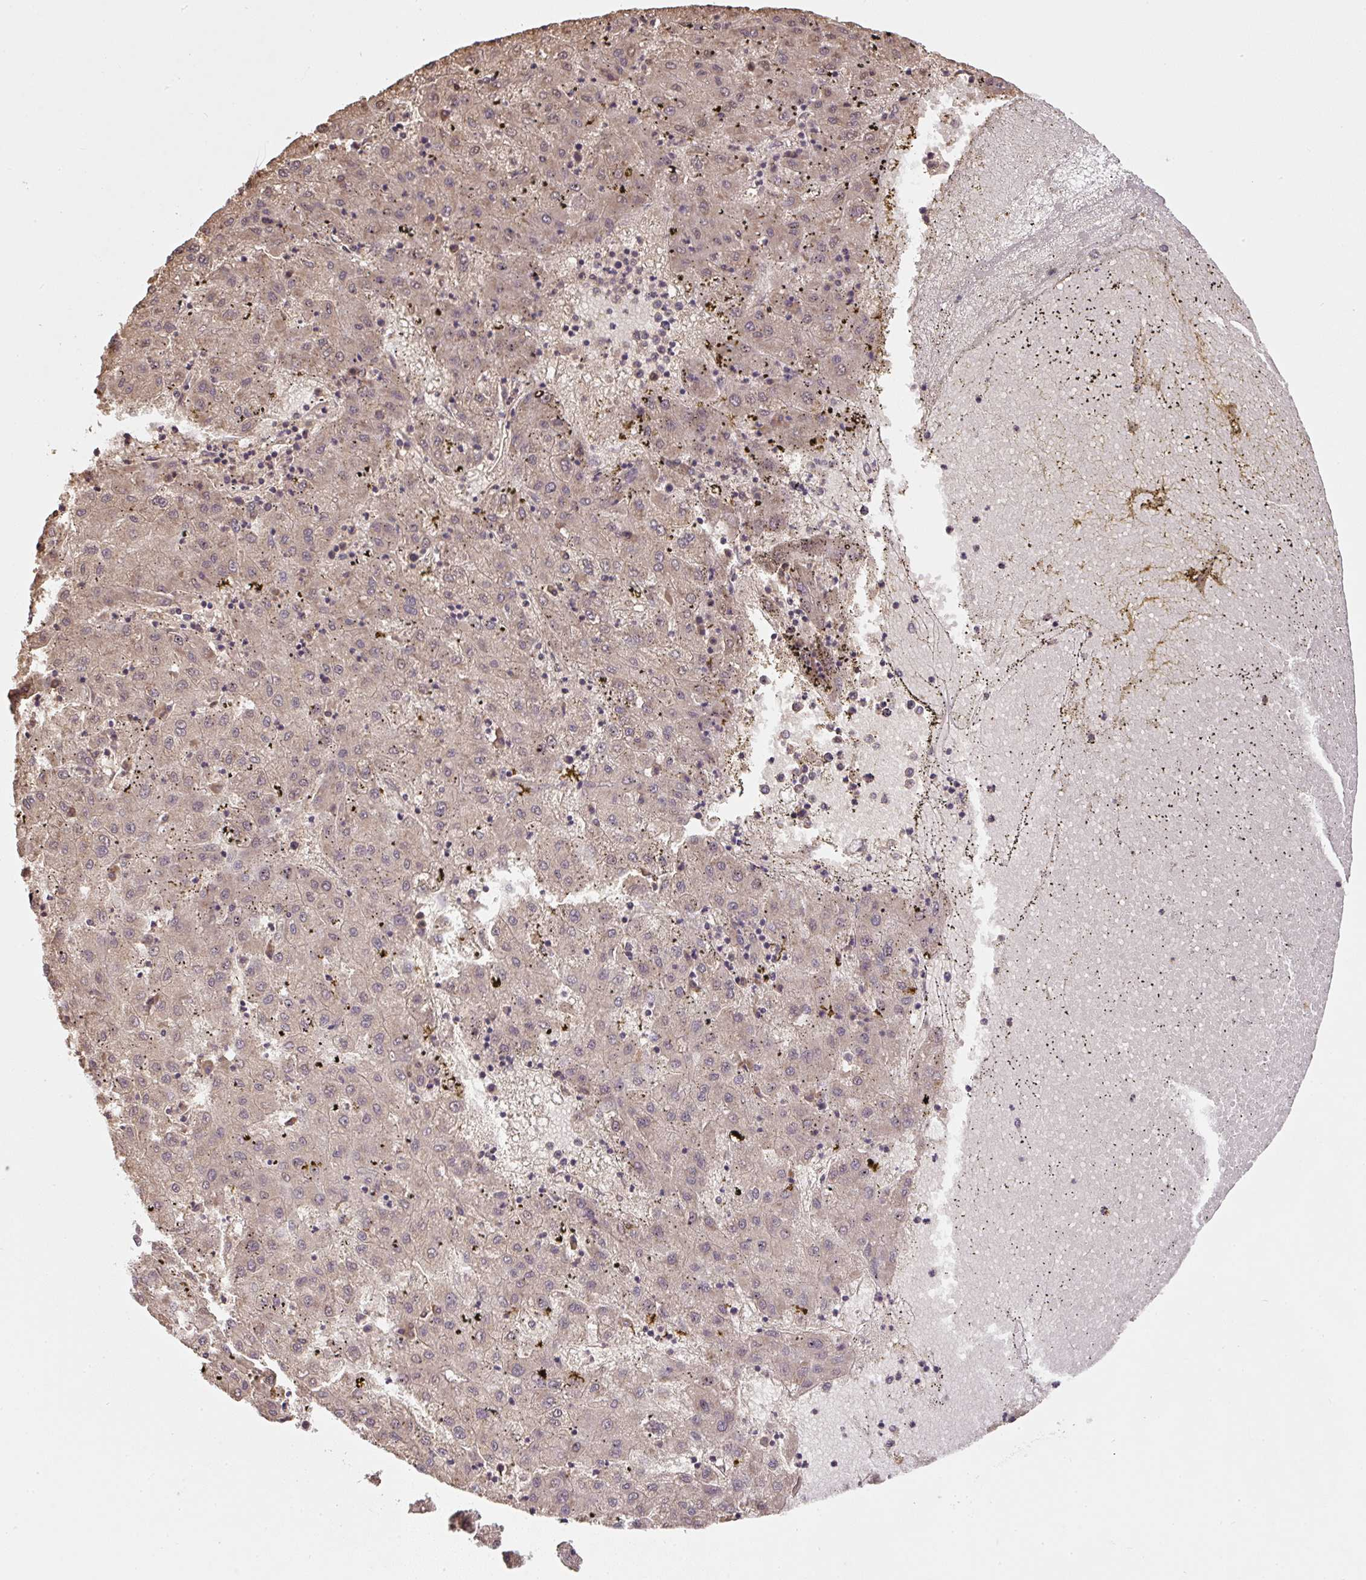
{"staining": {"intensity": "weak", "quantity": "25%-75%", "location": "cytoplasmic/membranous,nuclear"}, "tissue": "liver cancer", "cell_type": "Tumor cells", "image_type": "cancer", "snomed": [{"axis": "morphology", "description": "Carcinoma, Hepatocellular, NOS"}, {"axis": "topography", "description": "Liver"}], "caption": "Hepatocellular carcinoma (liver) tissue exhibits weak cytoplasmic/membranous and nuclear staining in approximately 25%-75% of tumor cells, visualized by immunohistochemistry. (Stains: DAB (3,3'-diaminobenzidine) in brown, nuclei in blue, Microscopy: brightfield microscopy at high magnification).", "gene": "TMEM170B", "patient": {"sex": "male", "age": 72}}